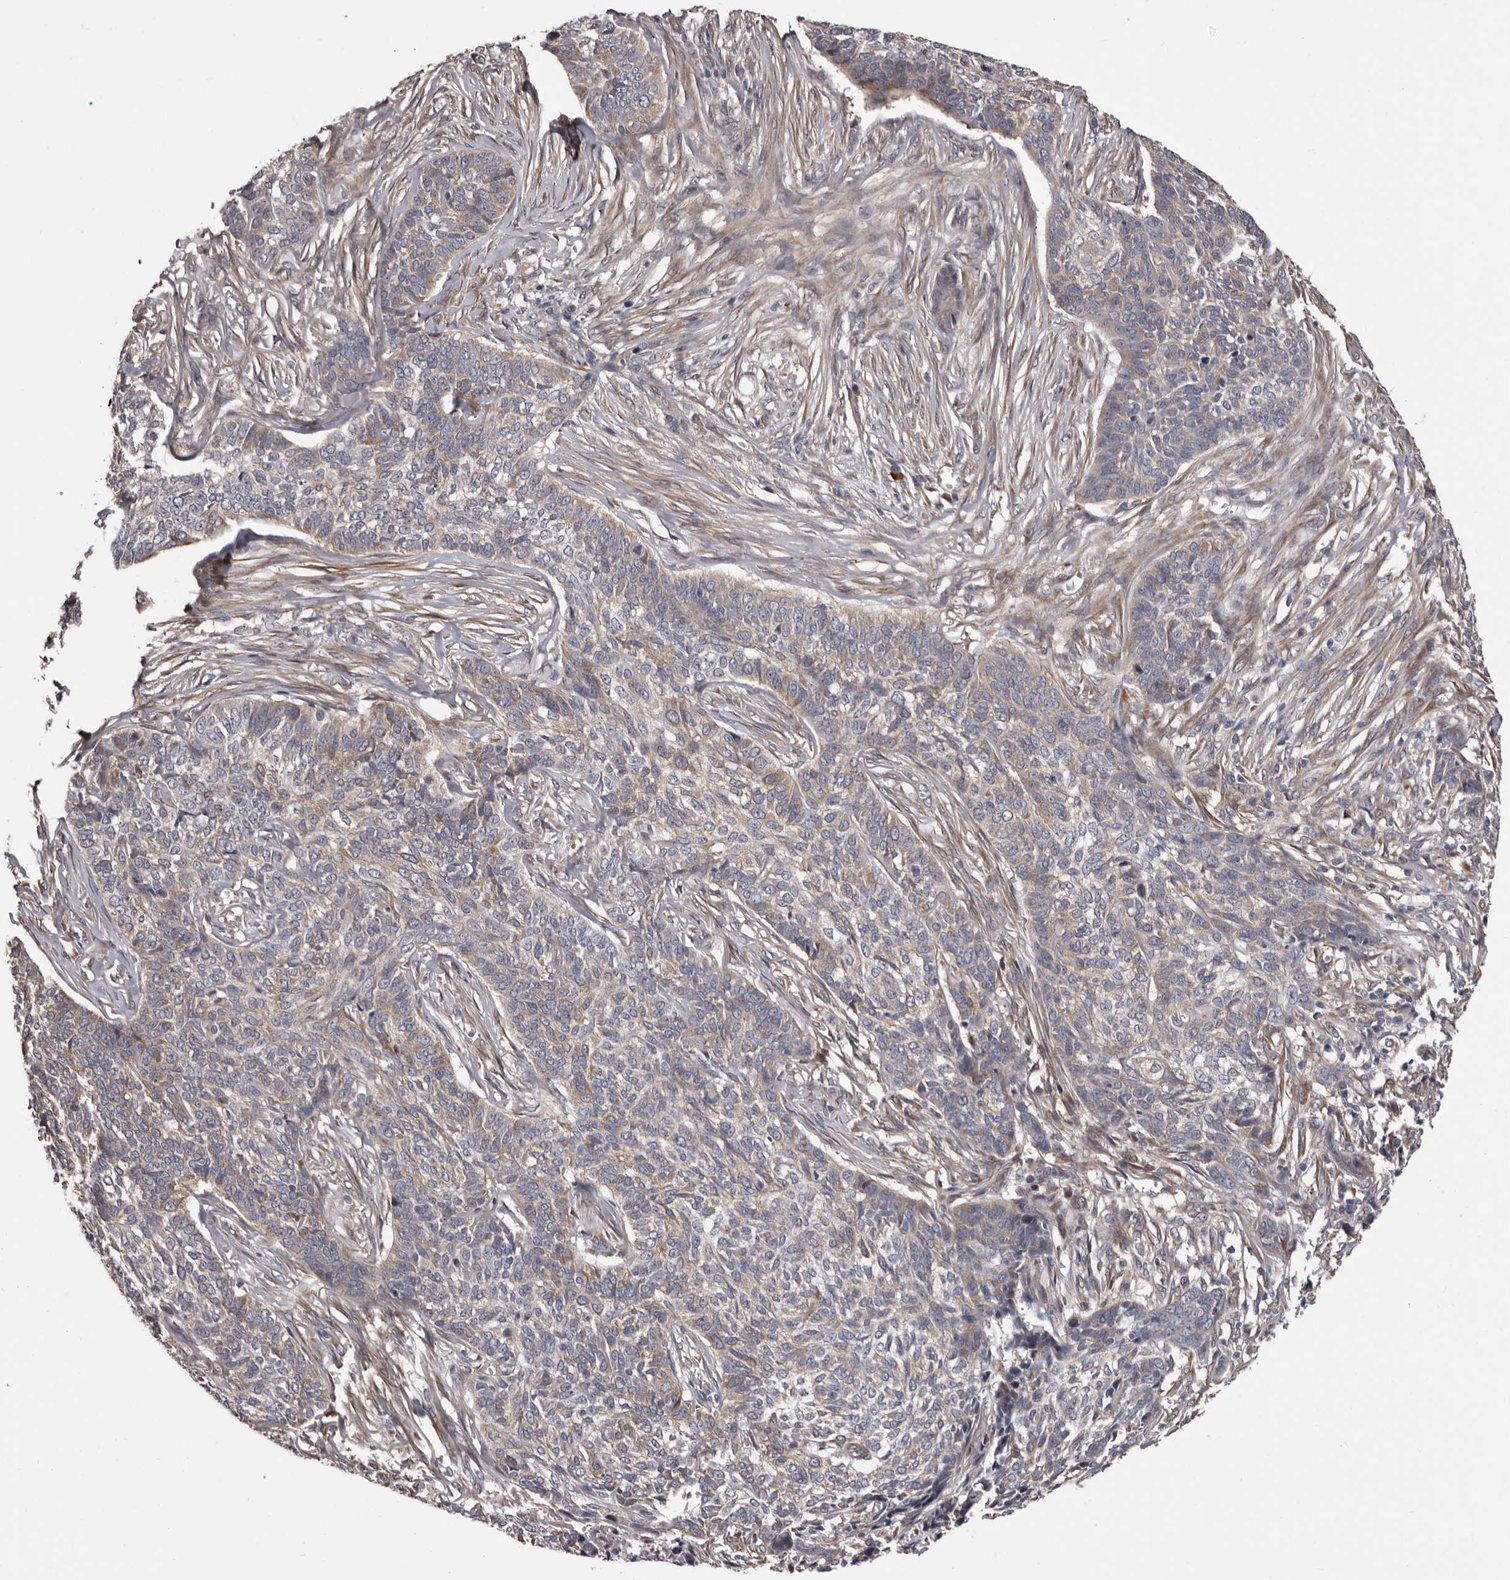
{"staining": {"intensity": "weak", "quantity": "25%-75%", "location": "cytoplasmic/membranous"}, "tissue": "skin cancer", "cell_type": "Tumor cells", "image_type": "cancer", "snomed": [{"axis": "morphology", "description": "Basal cell carcinoma"}, {"axis": "topography", "description": "Skin"}], "caption": "About 25%-75% of tumor cells in human skin basal cell carcinoma demonstrate weak cytoplasmic/membranous protein expression as visualized by brown immunohistochemical staining.", "gene": "PRKD1", "patient": {"sex": "male", "age": 85}}